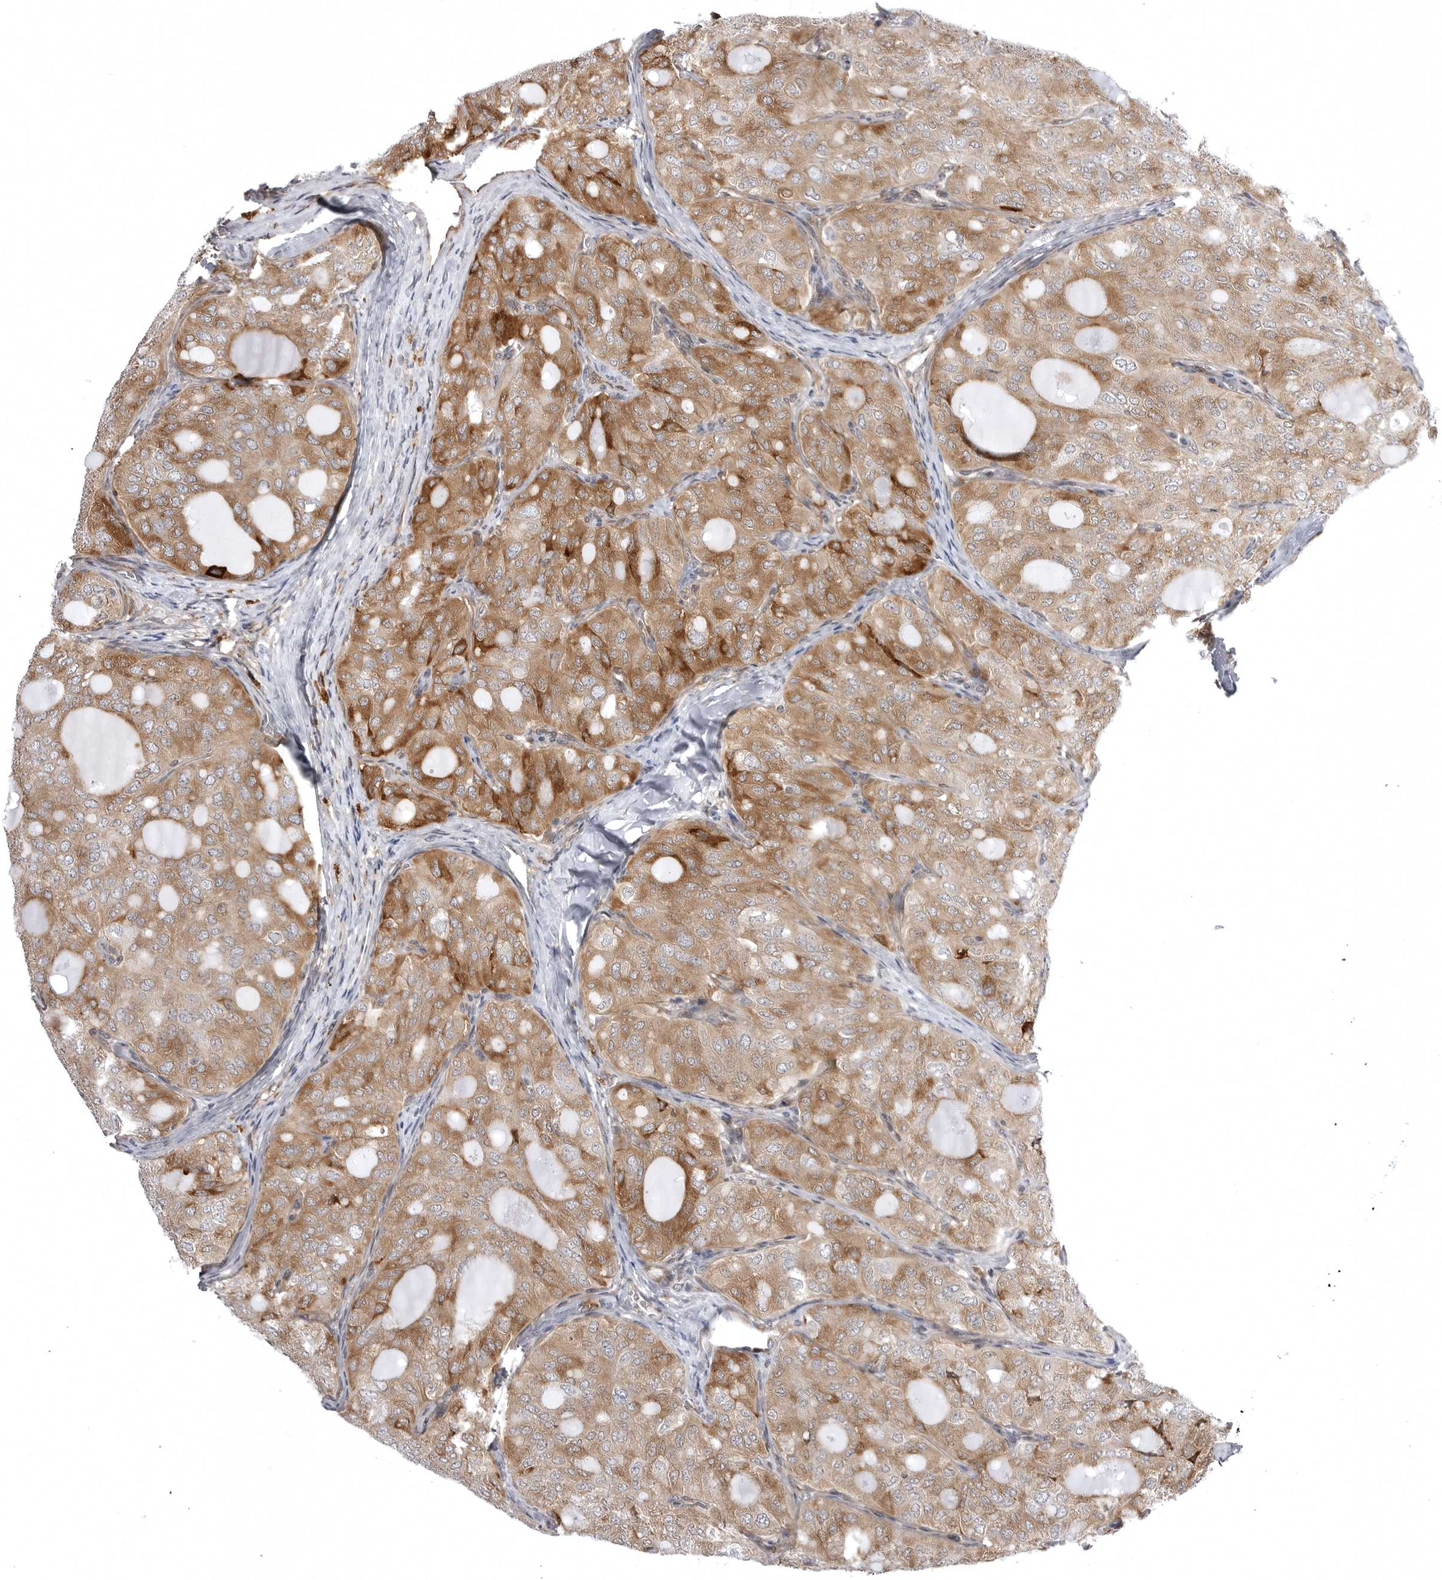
{"staining": {"intensity": "moderate", "quantity": ">75%", "location": "cytoplasmic/membranous"}, "tissue": "thyroid cancer", "cell_type": "Tumor cells", "image_type": "cancer", "snomed": [{"axis": "morphology", "description": "Follicular adenoma carcinoma, NOS"}, {"axis": "topography", "description": "Thyroid gland"}], "caption": "DAB immunohistochemical staining of thyroid cancer reveals moderate cytoplasmic/membranous protein positivity in approximately >75% of tumor cells.", "gene": "ARL5A", "patient": {"sex": "male", "age": 75}}